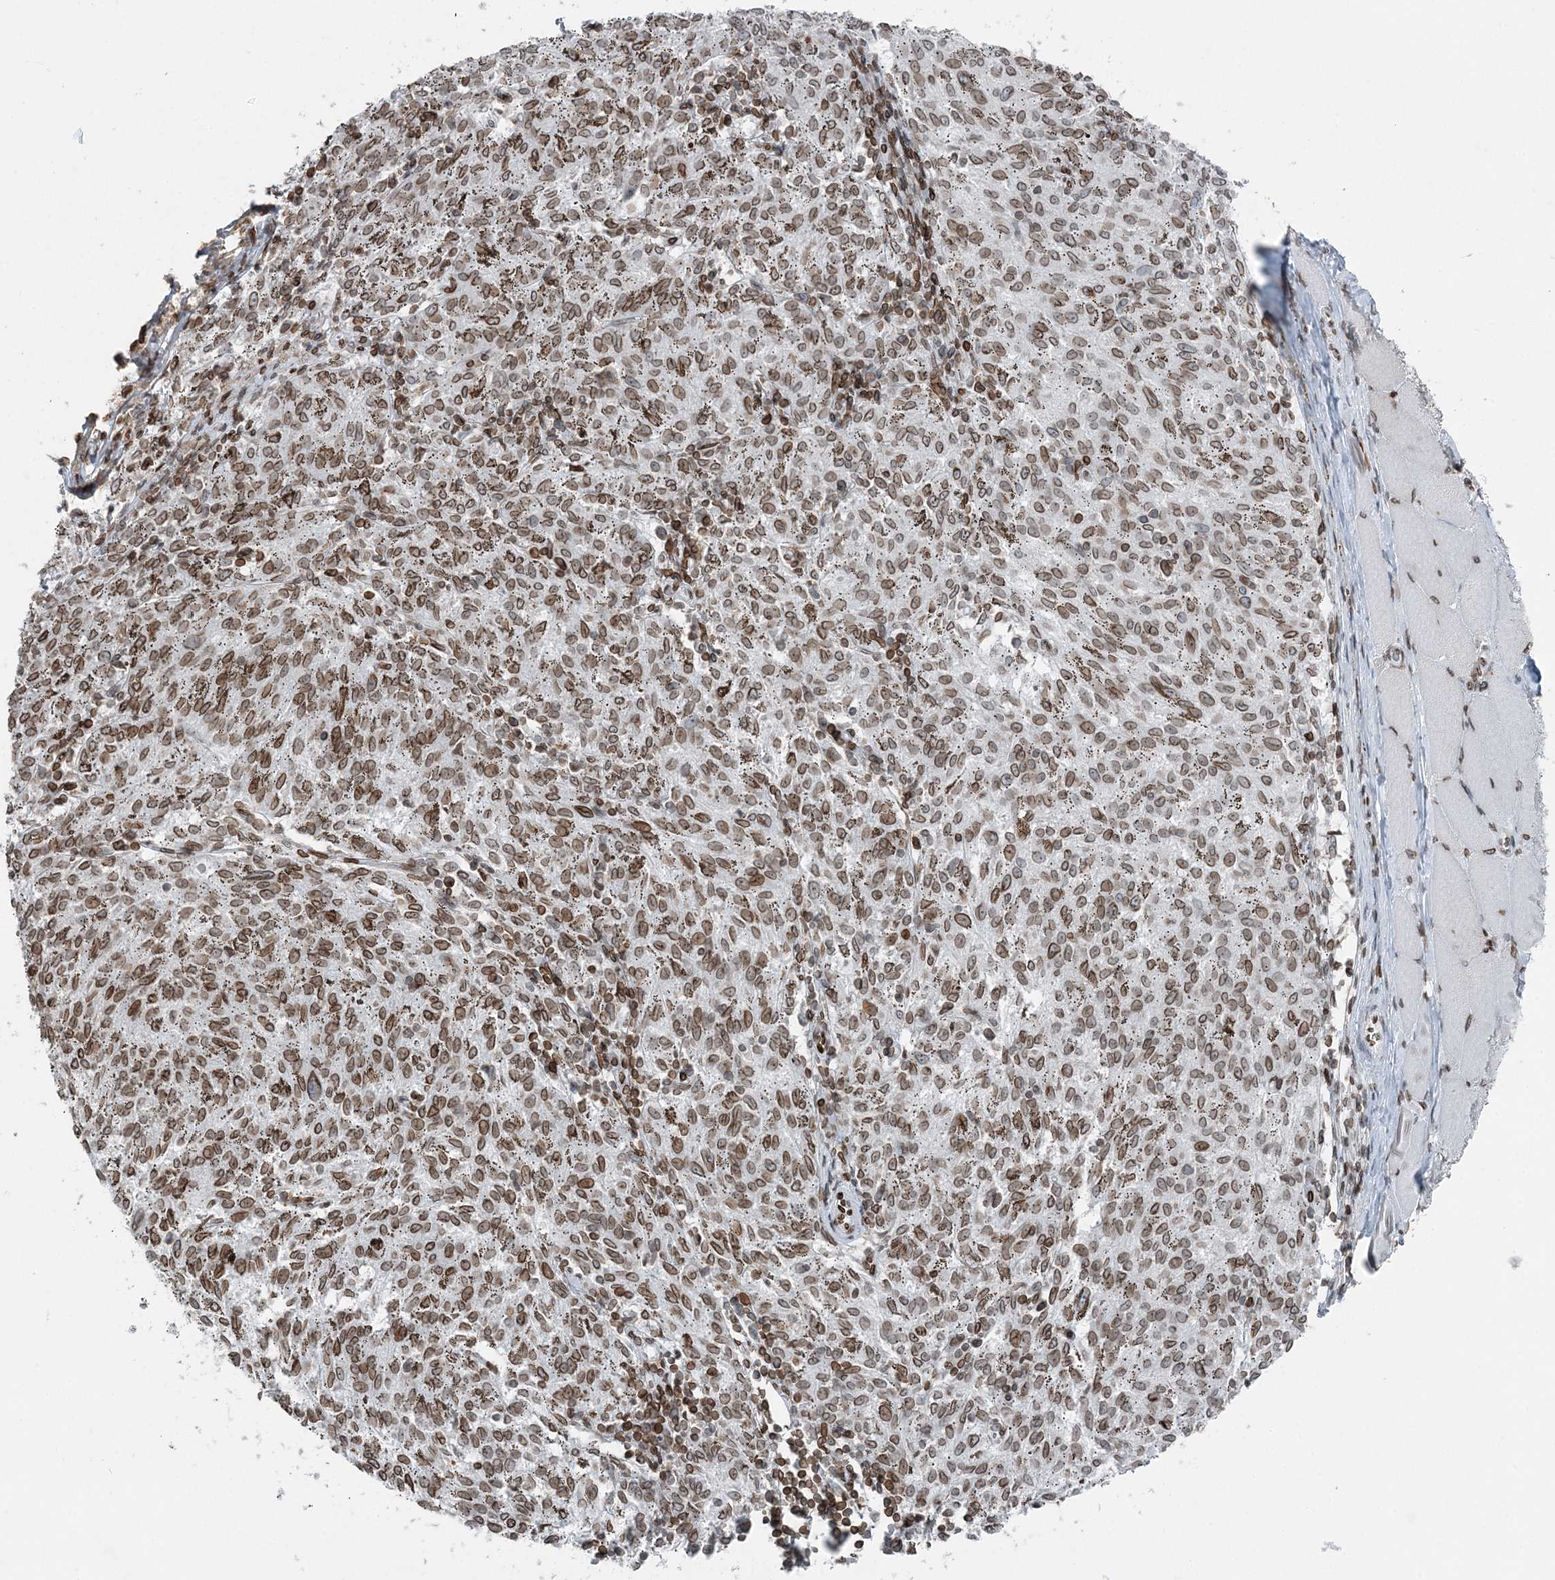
{"staining": {"intensity": "moderate", "quantity": ">75%", "location": "cytoplasmic/membranous,nuclear"}, "tissue": "melanoma", "cell_type": "Tumor cells", "image_type": "cancer", "snomed": [{"axis": "morphology", "description": "Malignant melanoma, NOS"}, {"axis": "topography", "description": "Skin"}], "caption": "A medium amount of moderate cytoplasmic/membranous and nuclear positivity is appreciated in approximately >75% of tumor cells in melanoma tissue.", "gene": "GJD4", "patient": {"sex": "female", "age": 72}}